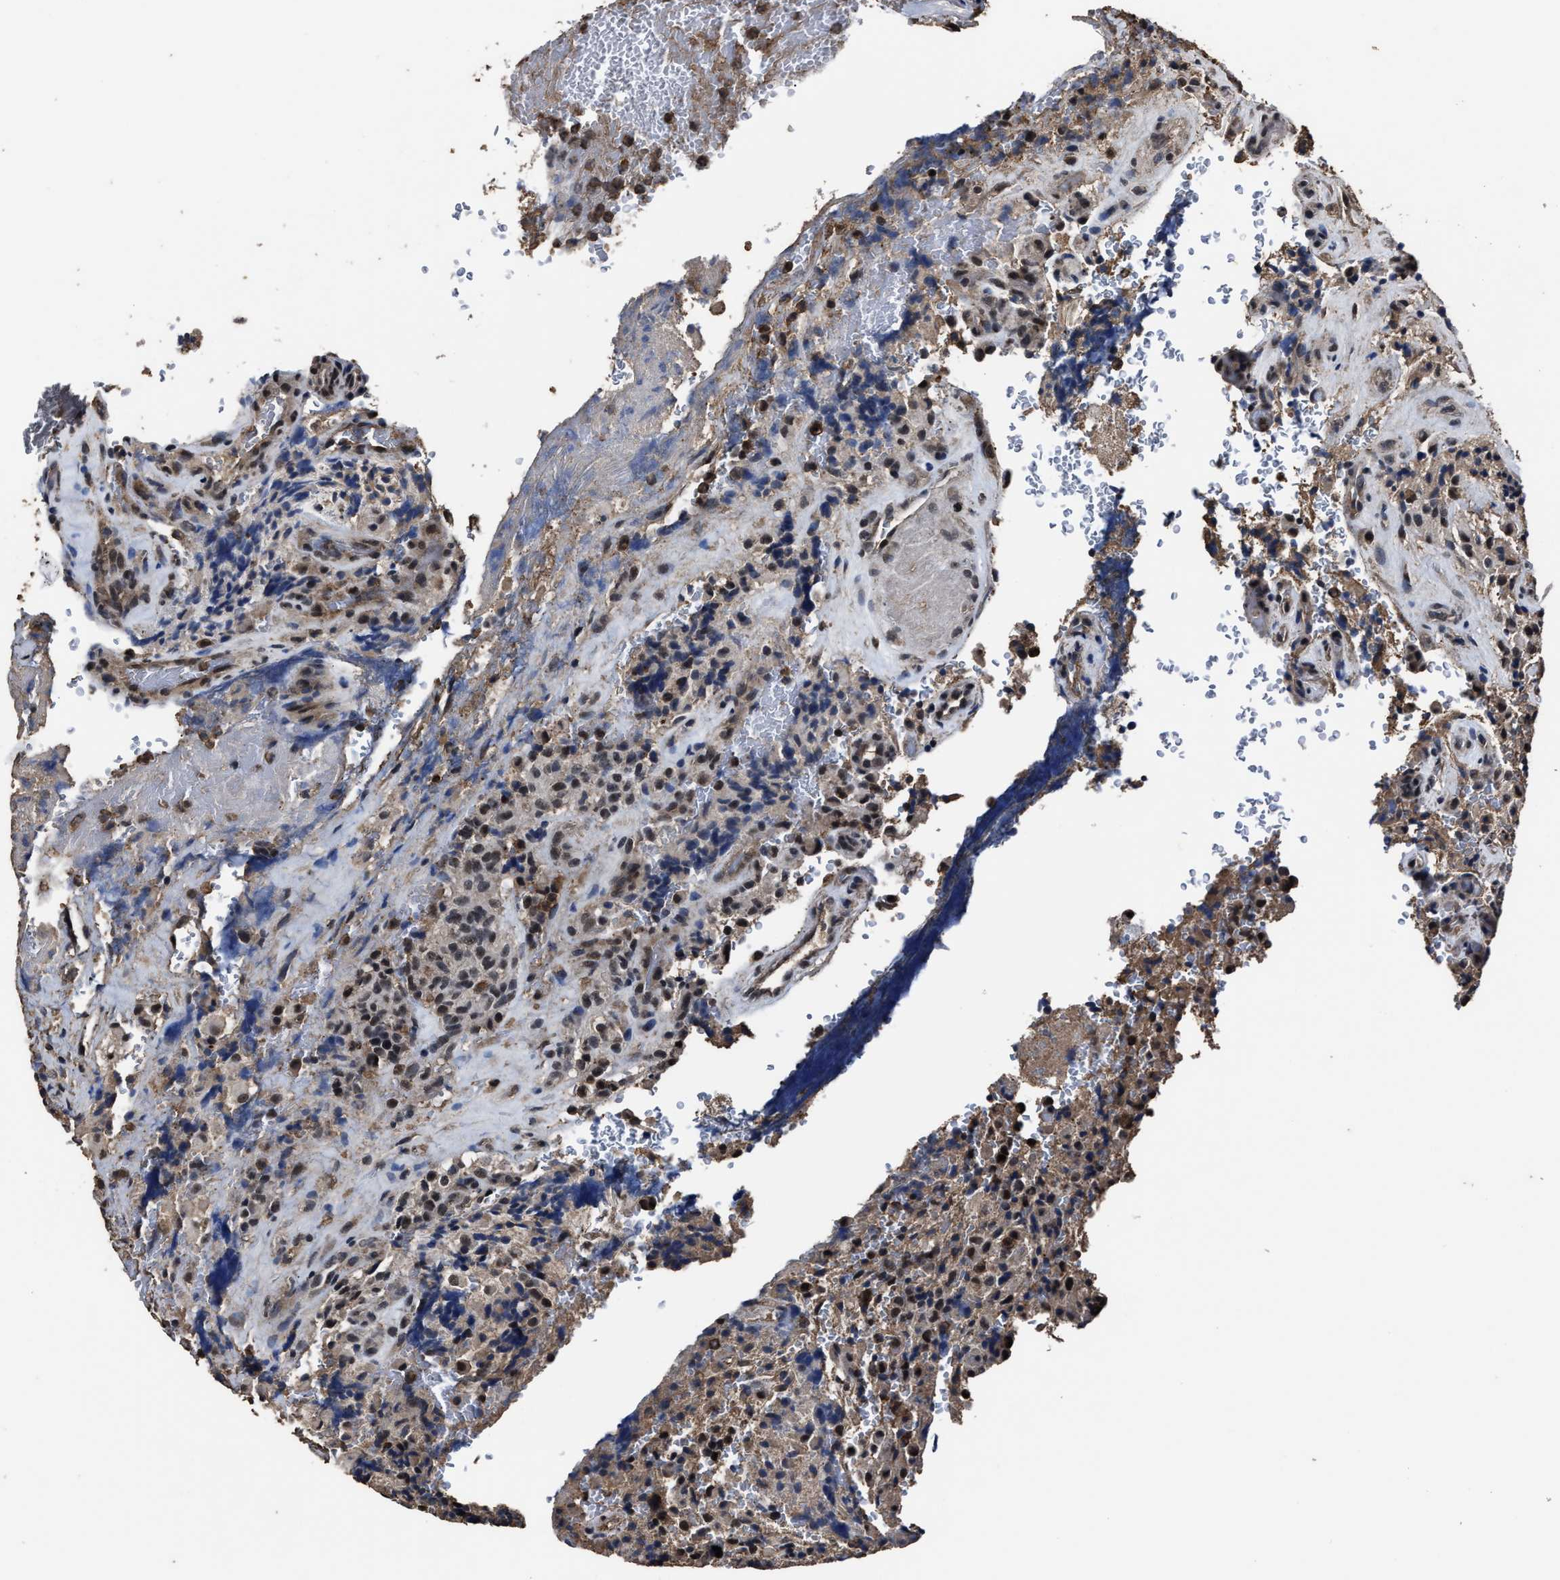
{"staining": {"intensity": "weak", "quantity": "25%-75%", "location": "nuclear"}, "tissue": "glioma", "cell_type": "Tumor cells", "image_type": "cancer", "snomed": [{"axis": "morphology", "description": "Glioma, malignant, High grade"}, {"axis": "topography", "description": "Brain"}], "caption": "This is a histology image of immunohistochemistry (IHC) staining of glioma, which shows weak staining in the nuclear of tumor cells.", "gene": "RSBN1L", "patient": {"sex": "male", "age": 71}}